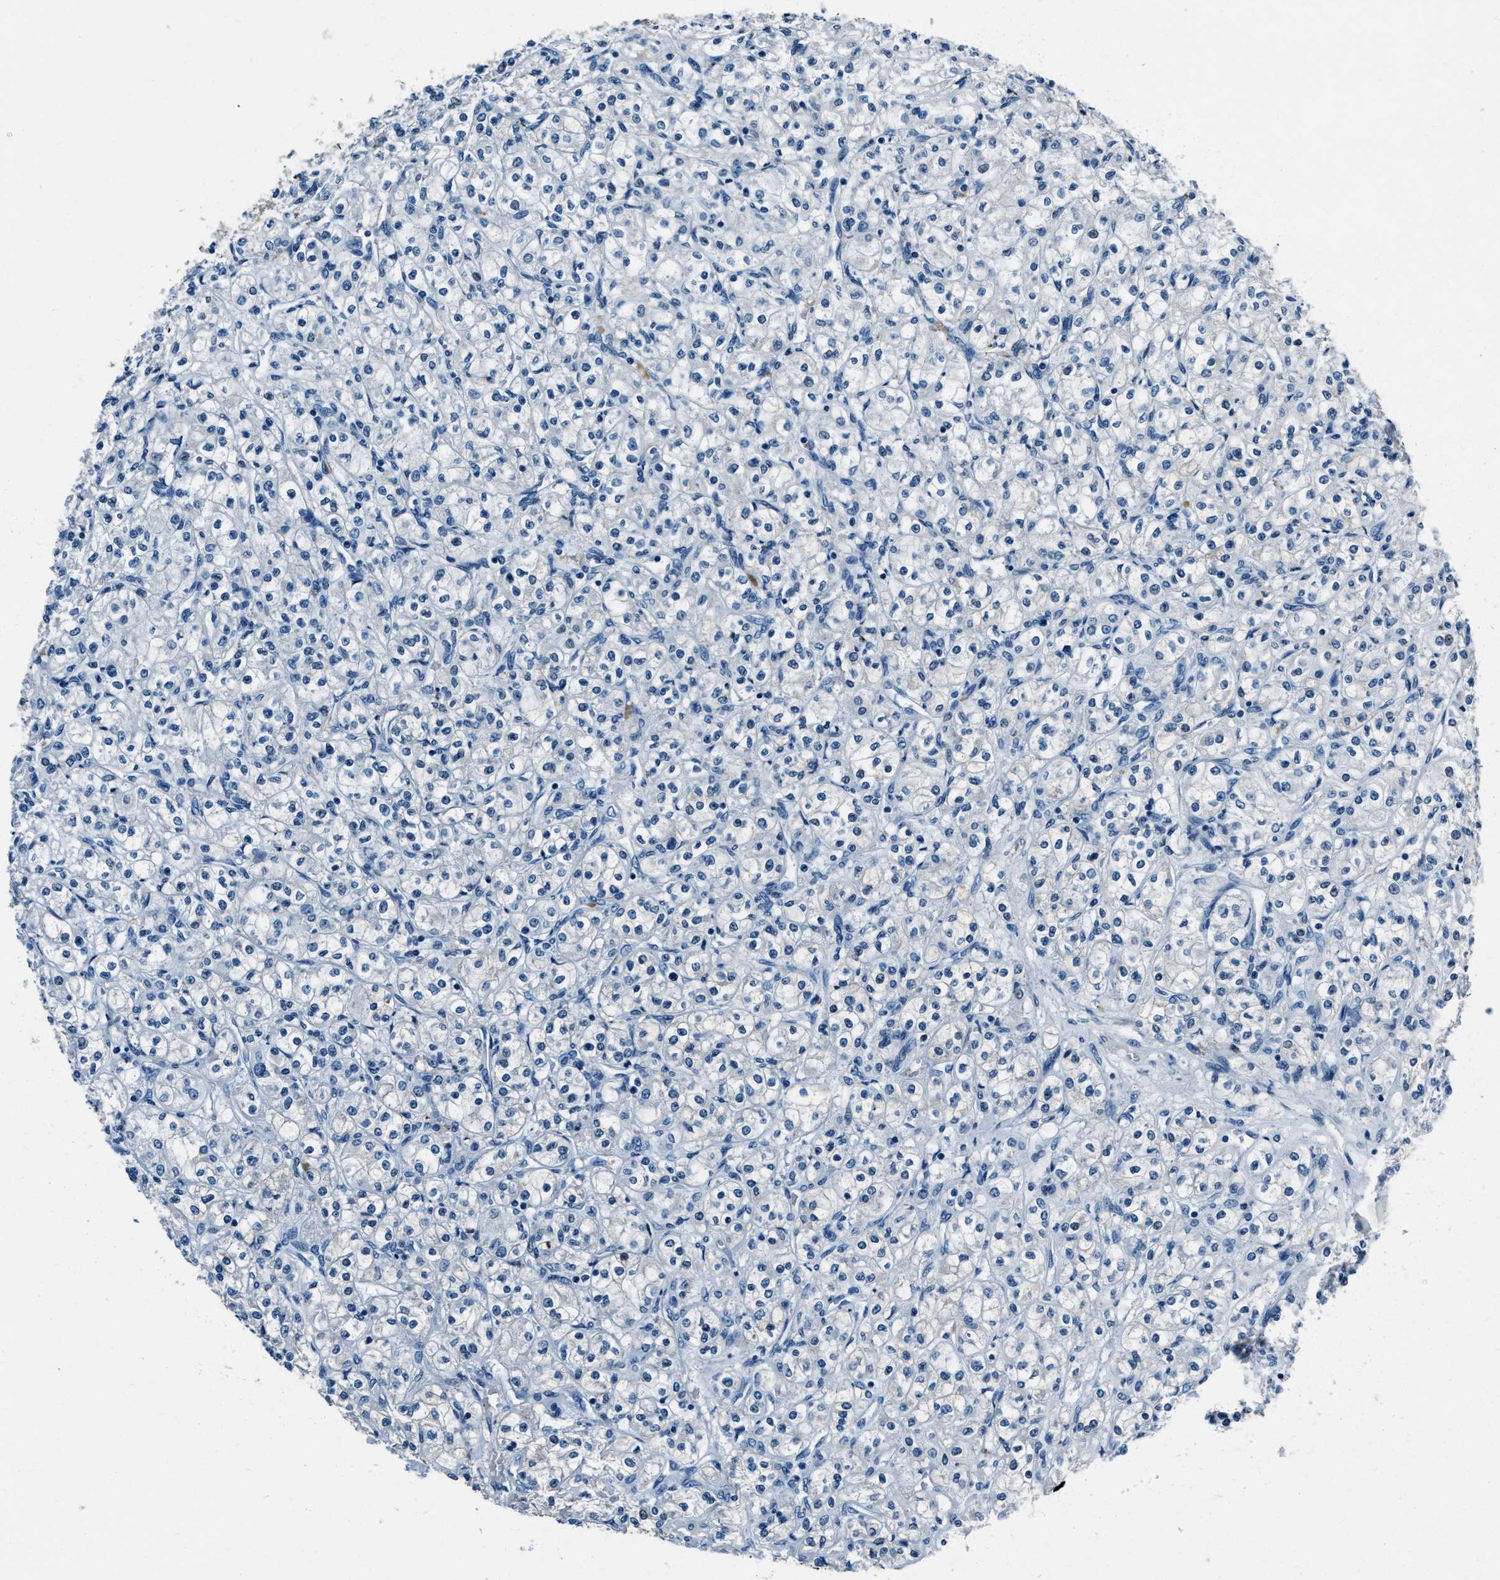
{"staining": {"intensity": "negative", "quantity": "none", "location": "none"}, "tissue": "renal cancer", "cell_type": "Tumor cells", "image_type": "cancer", "snomed": [{"axis": "morphology", "description": "Adenocarcinoma, NOS"}, {"axis": "topography", "description": "Kidney"}], "caption": "A high-resolution photomicrograph shows immunohistochemistry (IHC) staining of renal cancer, which demonstrates no significant expression in tumor cells.", "gene": "PTPDC1", "patient": {"sex": "male", "age": 77}}